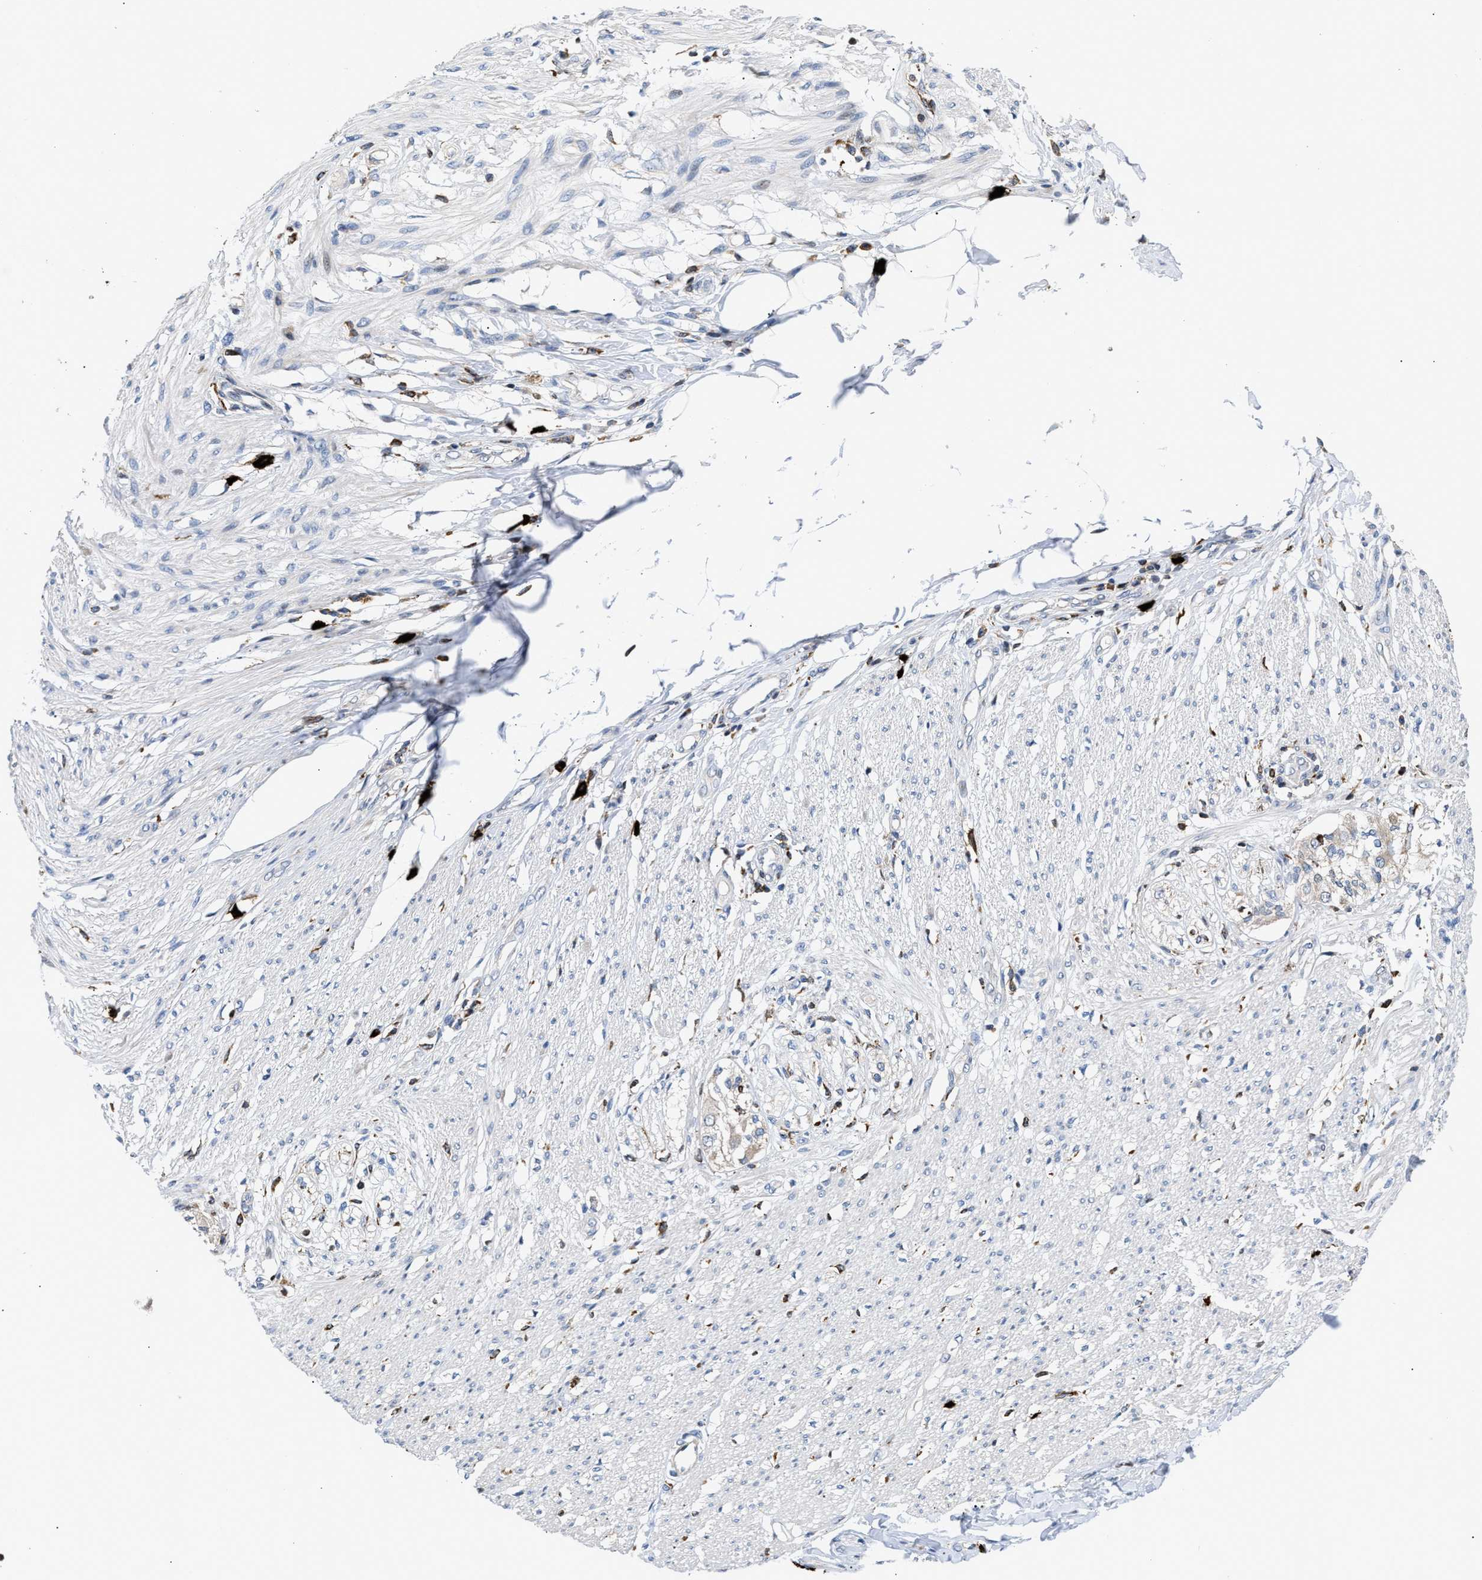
{"staining": {"intensity": "negative", "quantity": "none", "location": "none"}, "tissue": "smooth muscle", "cell_type": "Smooth muscle cells", "image_type": "normal", "snomed": [{"axis": "morphology", "description": "Normal tissue, NOS"}, {"axis": "morphology", "description": "Adenocarcinoma, NOS"}, {"axis": "topography", "description": "Colon"}, {"axis": "topography", "description": "Peripheral nerve tissue"}], "caption": "Photomicrograph shows no protein positivity in smooth muscle cells of unremarkable smooth muscle.", "gene": "ATP9A", "patient": {"sex": "male", "age": 14}}